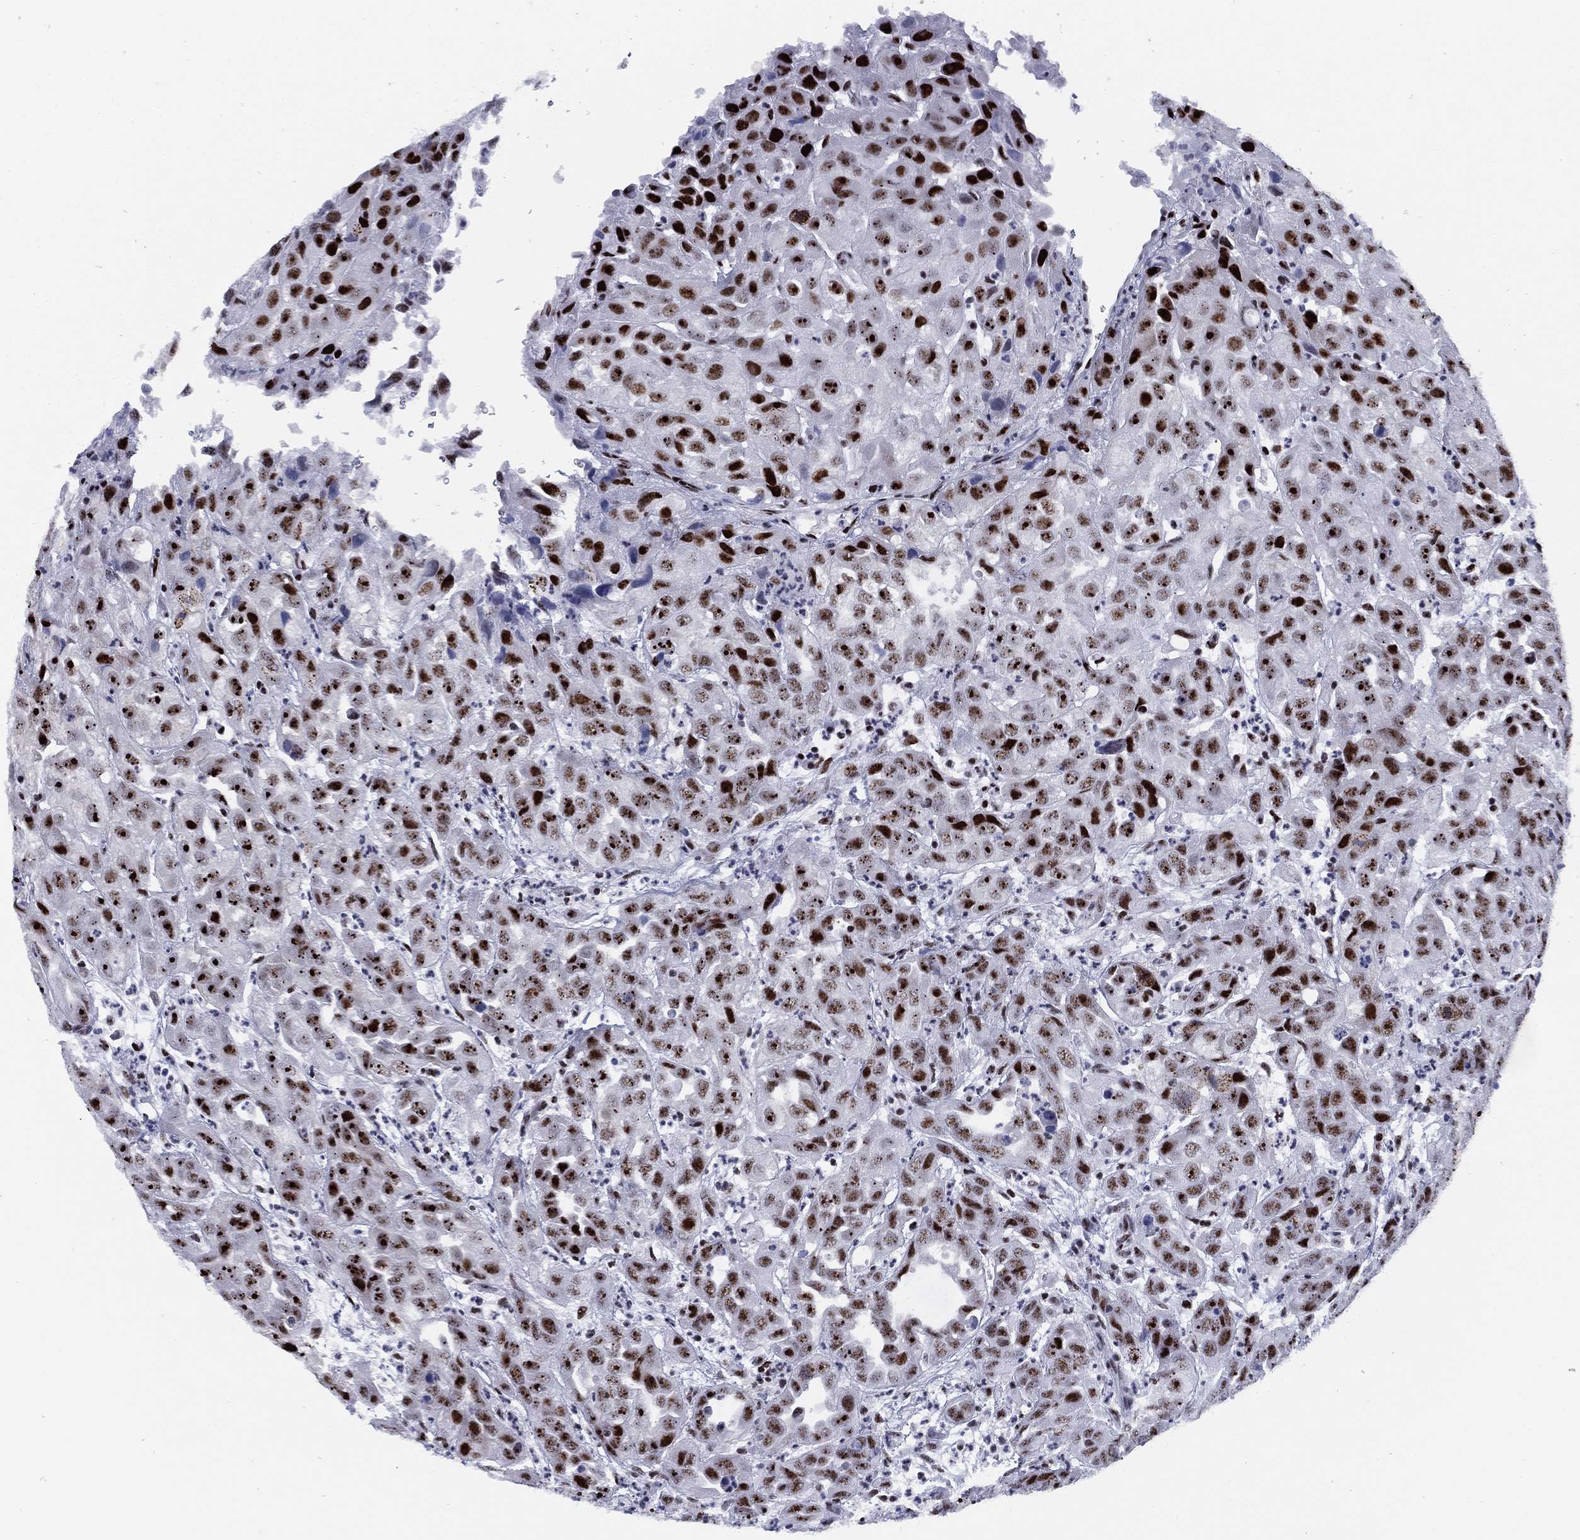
{"staining": {"intensity": "strong", "quantity": ">75%", "location": "nuclear"}, "tissue": "urothelial cancer", "cell_type": "Tumor cells", "image_type": "cancer", "snomed": [{"axis": "morphology", "description": "Urothelial carcinoma, High grade"}, {"axis": "topography", "description": "Urinary bladder"}], "caption": "Immunohistochemistry (IHC) histopathology image of neoplastic tissue: human urothelial cancer stained using IHC demonstrates high levels of strong protein expression localized specifically in the nuclear of tumor cells, appearing as a nuclear brown color.", "gene": "CYB561D2", "patient": {"sex": "female", "age": 41}}